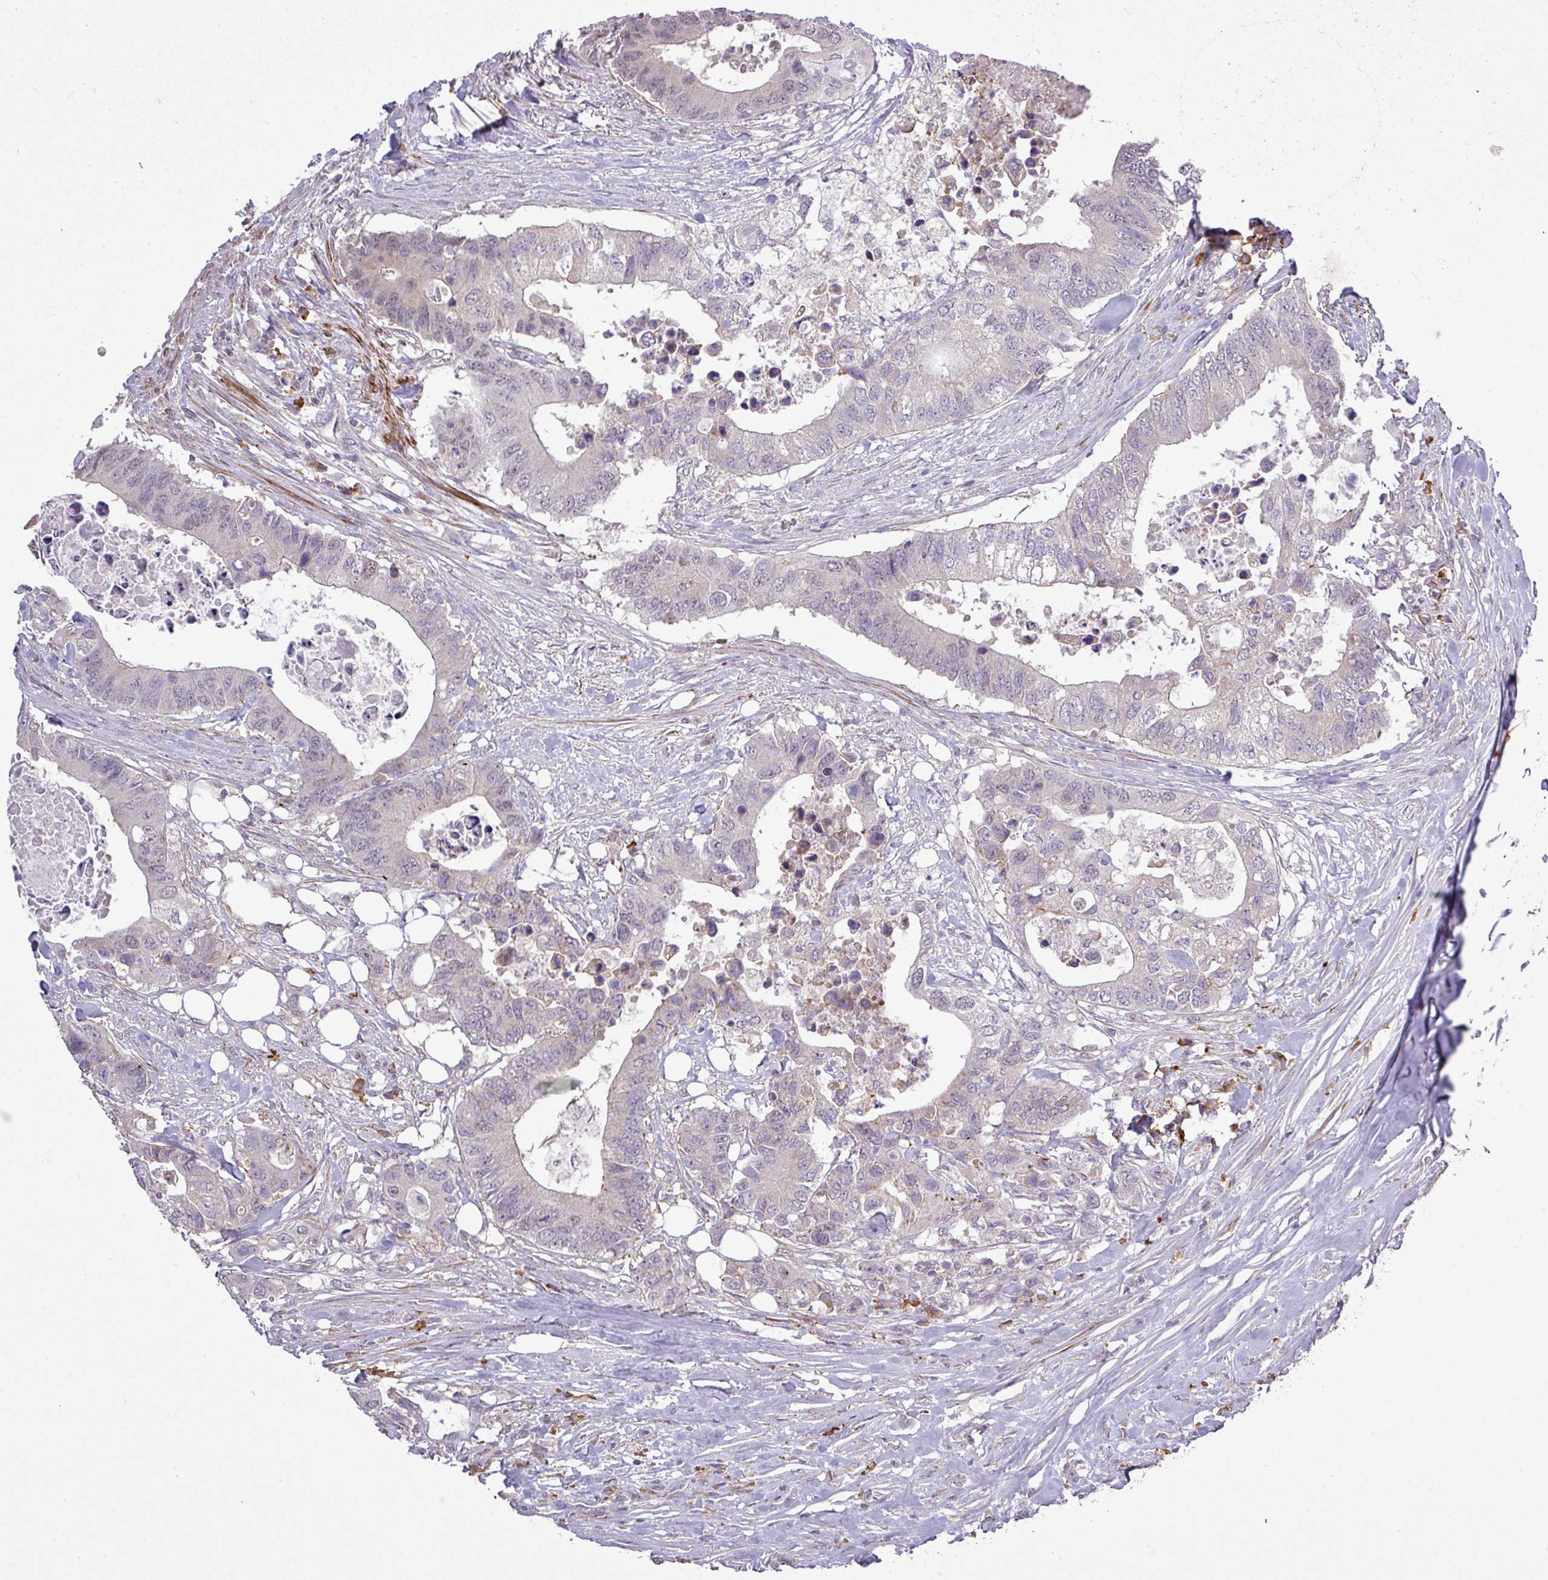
{"staining": {"intensity": "negative", "quantity": "none", "location": "none"}, "tissue": "colorectal cancer", "cell_type": "Tumor cells", "image_type": "cancer", "snomed": [{"axis": "morphology", "description": "Adenocarcinoma, NOS"}, {"axis": "topography", "description": "Colon"}], "caption": "DAB (3,3'-diaminobenzidine) immunohistochemical staining of human colorectal cancer displays no significant expression in tumor cells.", "gene": "TPRA1", "patient": {"sex": "male", "age": 71}}